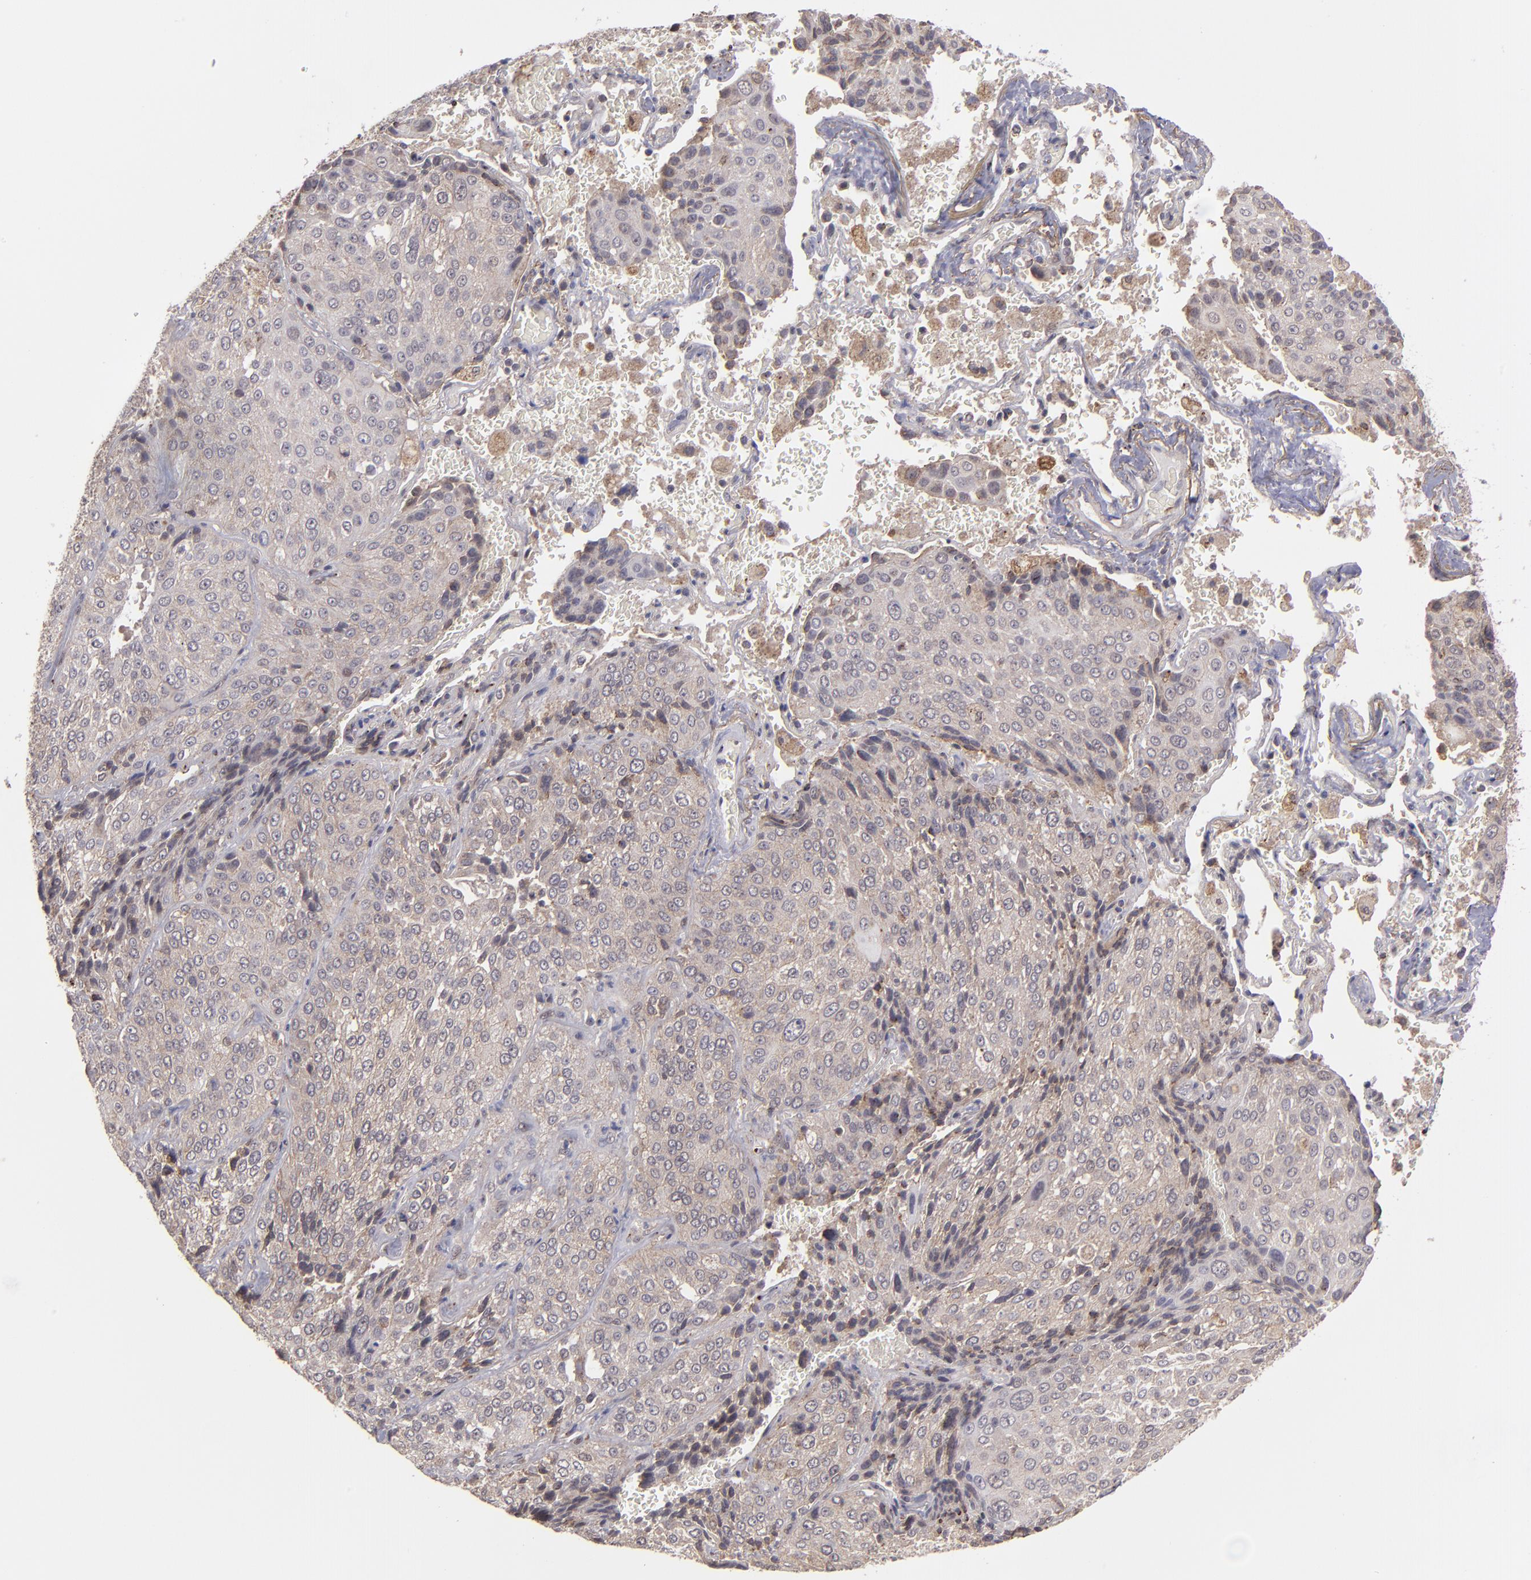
{"staining": {"intensity": "weak", "quantity": "25%-75%", "location": "cytoplasmic/membranous"}, "tissue": "lung cancer", "cell_type": "Tumor cells", "image_type": "cancer", "snomed": [{"axis": "morphology", "description": "Squamous cell carcinoma, NOS"}, {"axis": "topography", "description": "Lung"}], "caption": "Brown immunohistochemical staining in lung cancer (squamous cell carcinoma) demonstrates weak cytoplasmic/membranous positivity in approximately 25%-75% of tumor cells.", "gene": "ZFYVE1", "patient": {"sex": "male", "age": 54}}